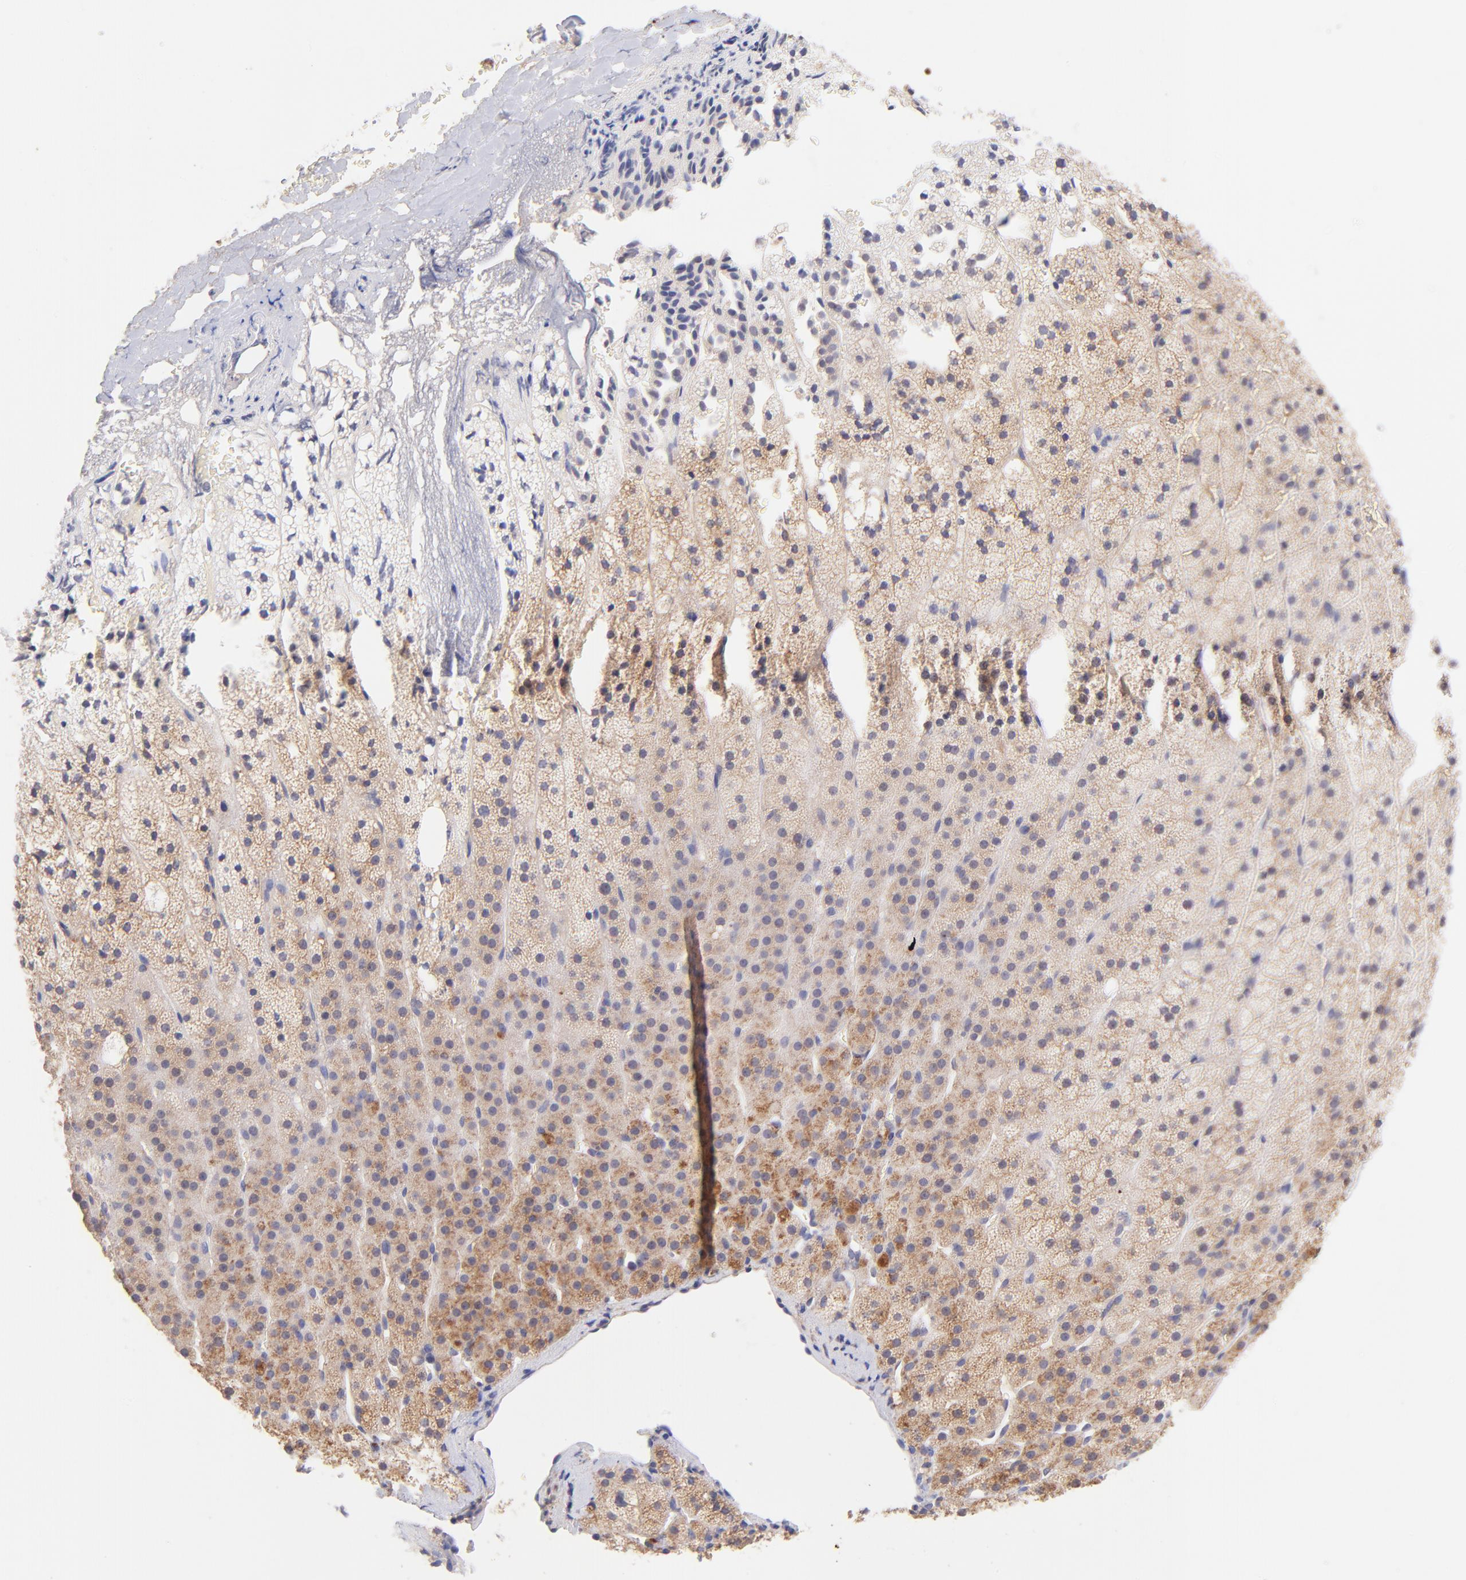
{"staining": {"intensity": "moderate", "quantity": ">75%", "location": "cytoplasmic/membranous"}, "tissue": "adrenal gland", "cell_type": "Glandular cells", "image_type": "normal", "snomed": [{"axis": "morphology", "description": "Normal tissue, NOS"}, {"axis": "topography", "description": "Adrenal gland"}], "caption": "A brown stain highlights moderate cytoplasmic/membranous expression of a protein in glandular cells of normal adrenal gland.", "gene": "RPL11", "patient": {"sex": "male", "age": 35}}